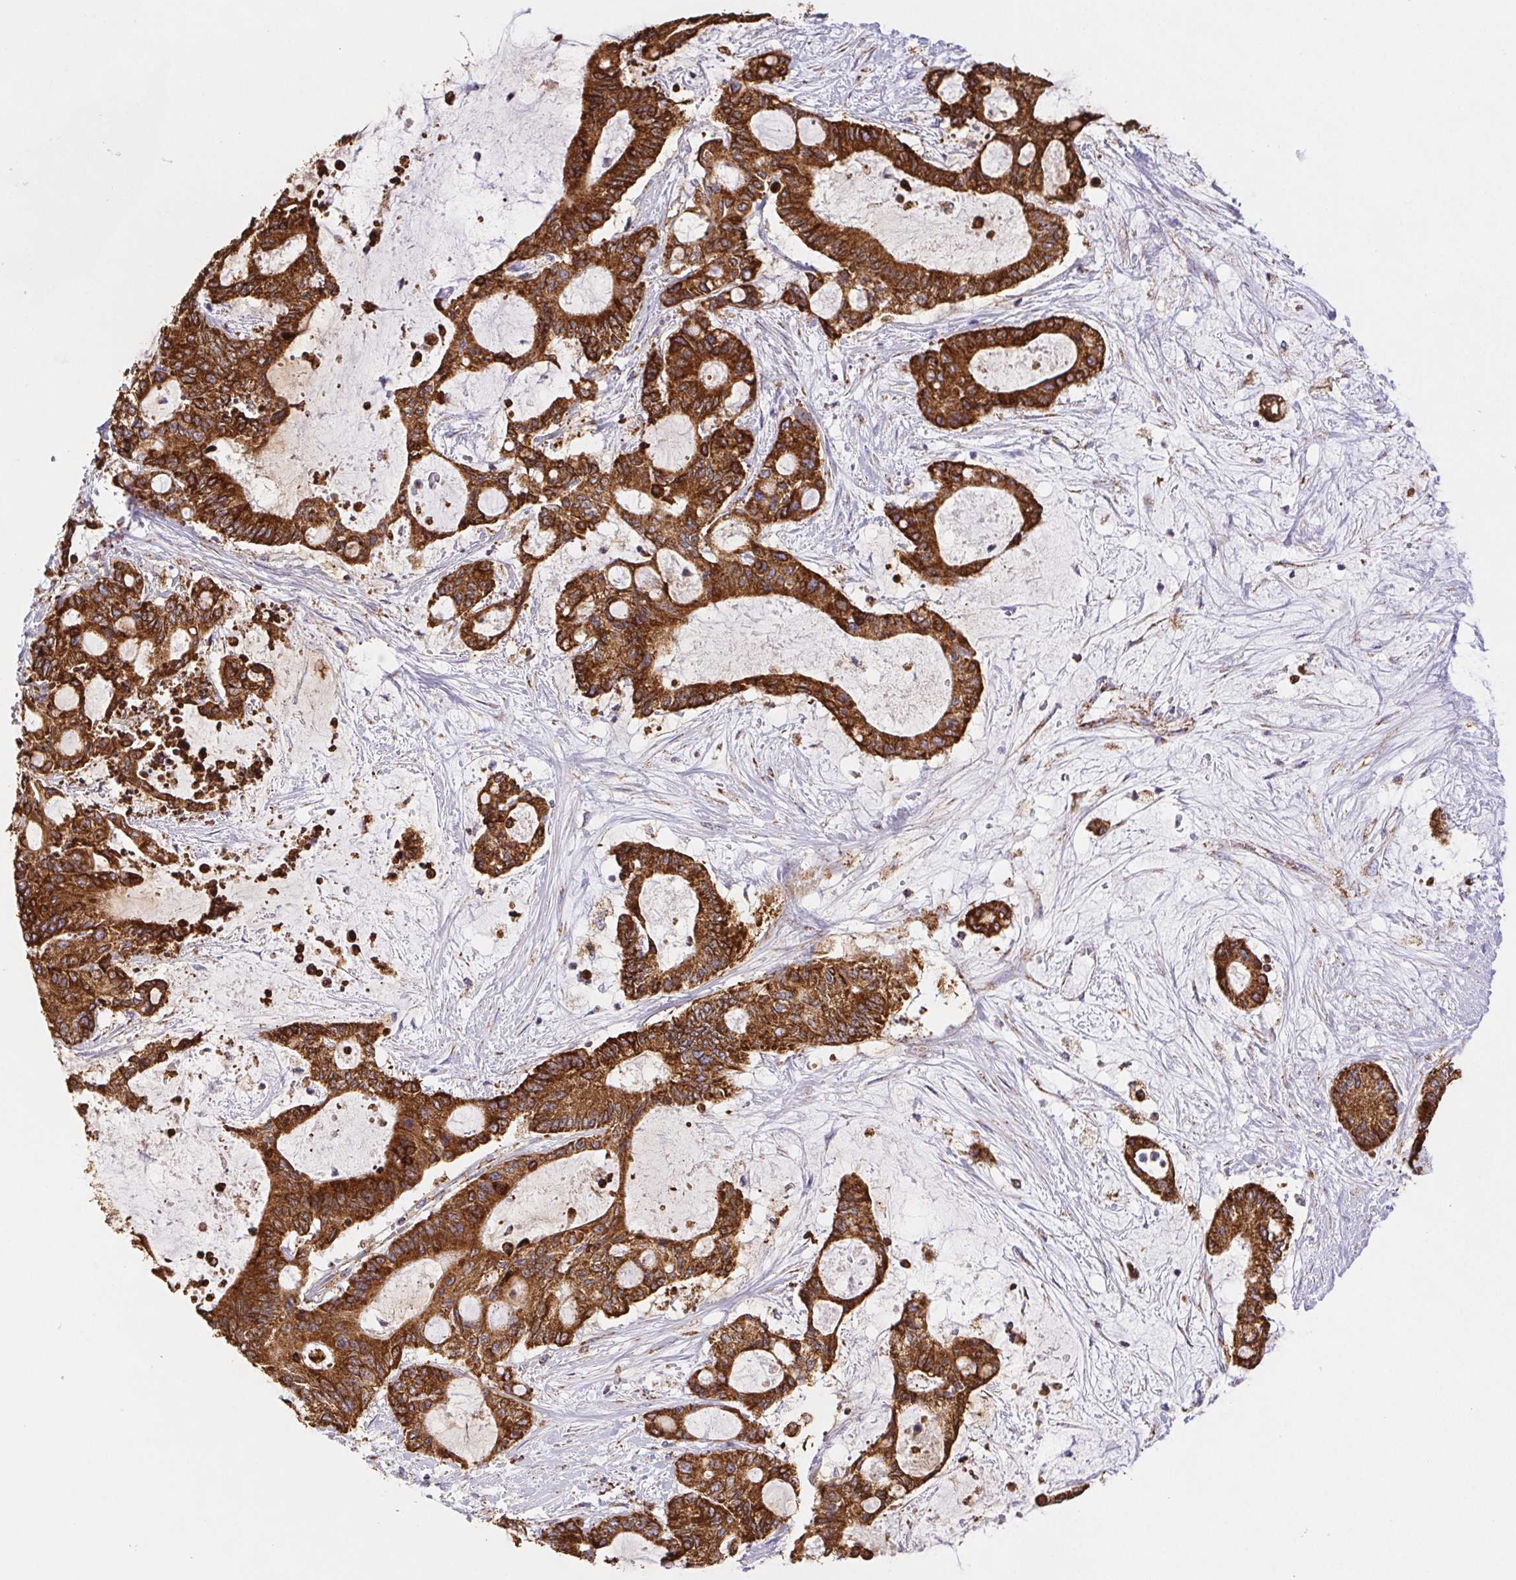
{"staining": {"intensity": "strong", "quantity": ">75%", "location": "cytoplasmic/membranous"}, "tissue": "liver cancer", "cell_type": "Tumor cells", "image_type": "cancer", "snomed": [{"axis": "morphology", "description": "Normal tissue, NOS"}, {"axis": "morphology", "description": "Cholangiocarcinoma"}, {"axis": "topography", "description": "Liver"}, {"axis": "topography", "description": "Peripheral nerve tissue"}], "caption": "Immunohistochemical staining of liver cholangiocarcinoma reveals high levels of strong cytoplasmic/membranous expression in about >75% of tumor cells.", "gene": "NIPSNAP2", "patient": {"sex": "female", "age": 73}}